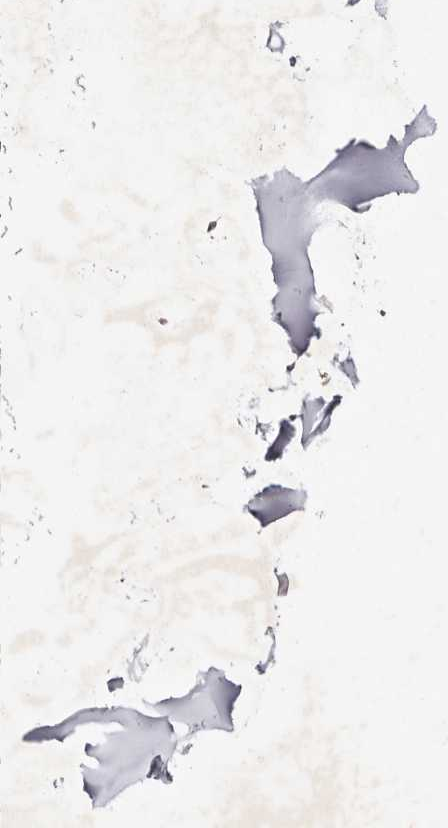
{"staining": {"intensity": "weak", "quantity": "<25%", "location": "nuclear"}, "tissue": "adipose tissue", "cell_type": "Adipocytes", "image_type": "normal", "snomed": [{"axis": "morphology", "description": "Normal tissue, NOS"}, {"axis": "topography", "description": "Breast"}], "caption": "This is a photomicrograph of immunohistochemistry (IHC) staining of unremarkable adipose tissue, which shows no staining in adipocytes. (IHC, brightfield microscopy, high magnification).", "gene": "KLF7", "patient": {"sex": "female", "age": 23}}